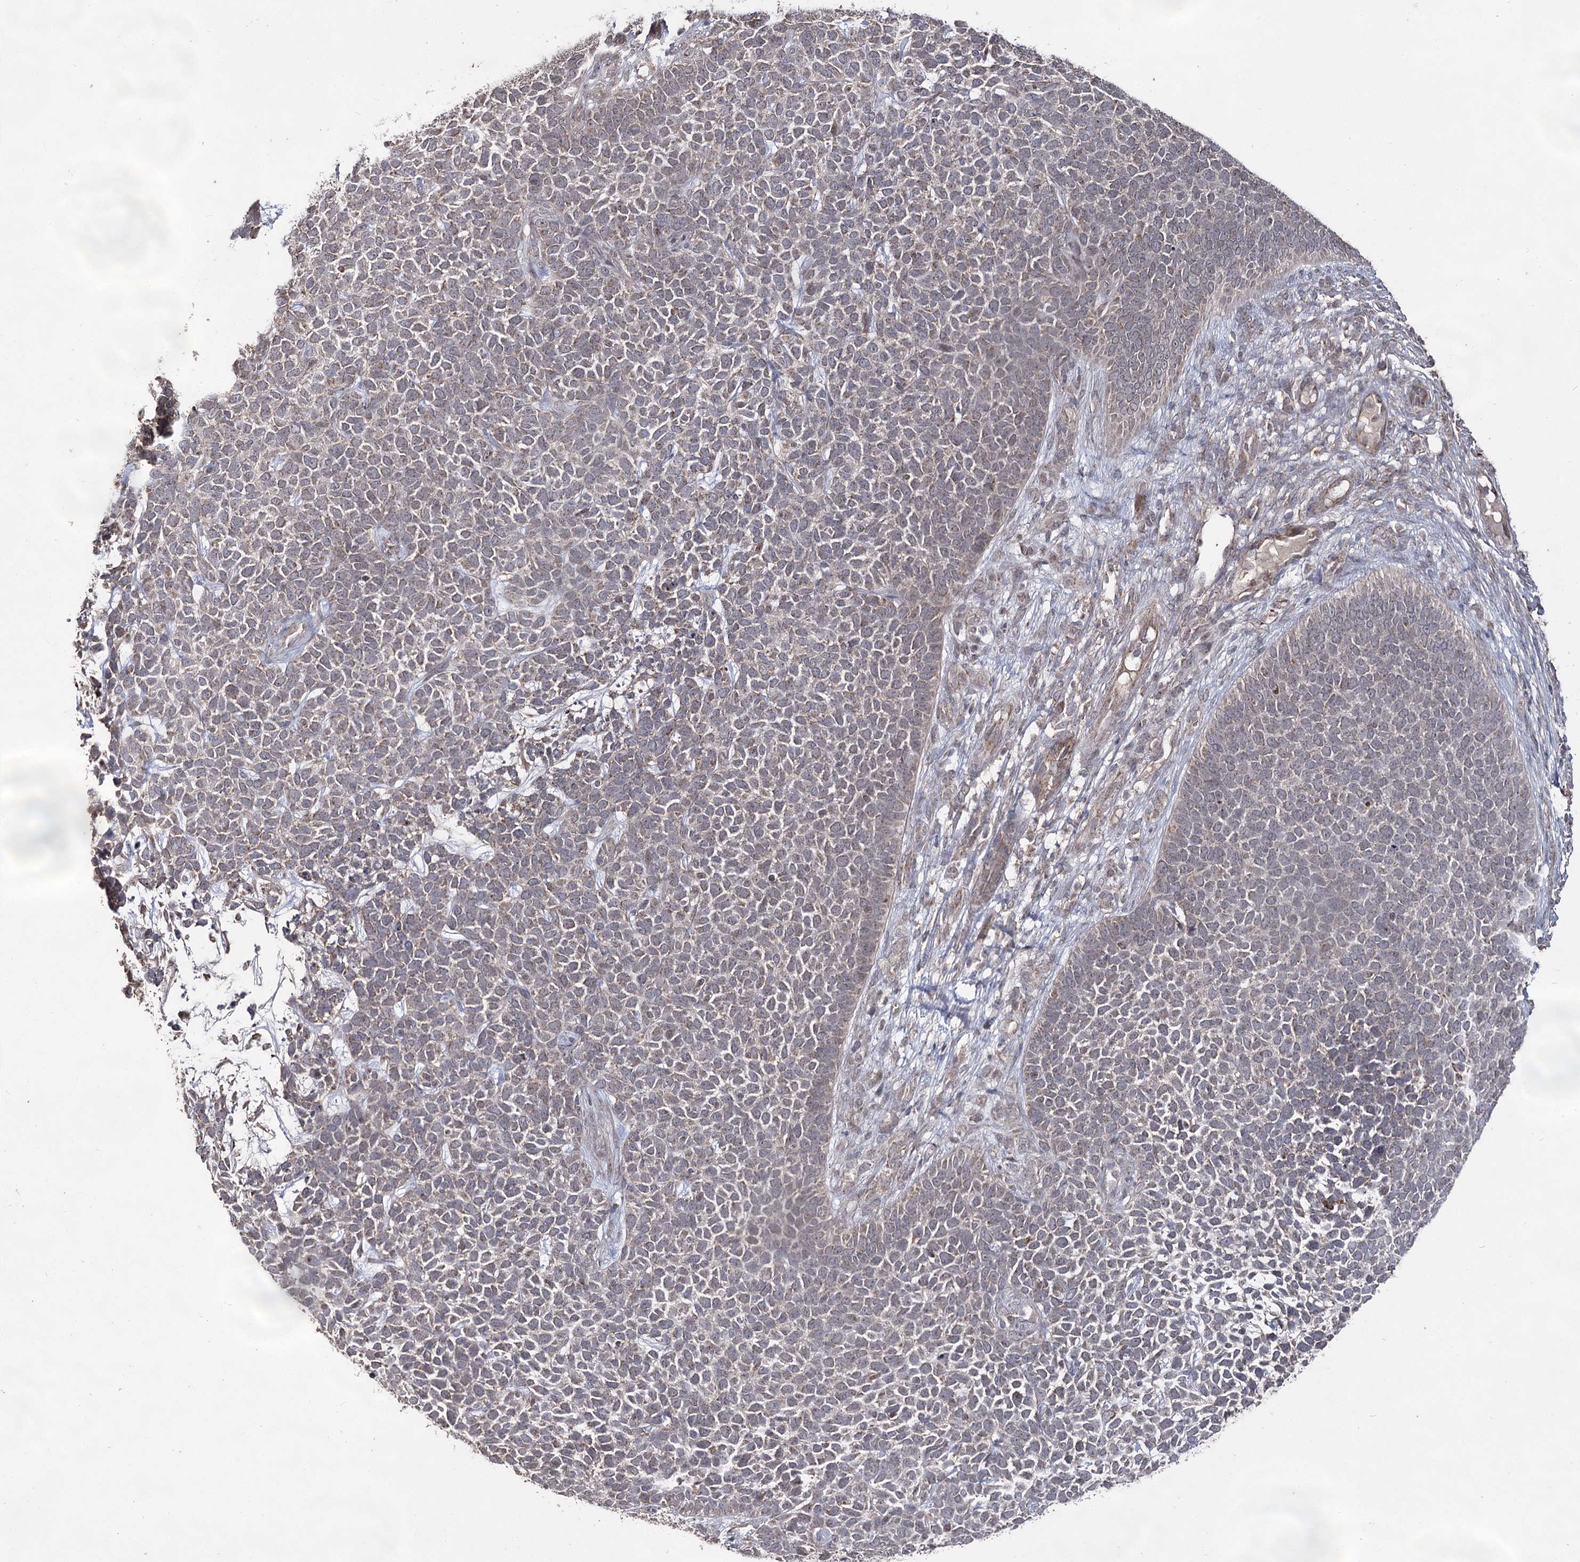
{"staining": {"intensity": "negative", "quantity": "none", "location": "none"}, "tissue": "skin cancer", "cell_type": "Tumor cells", "image_type": "cancer", "snomed": [{"axis": "morphology", "description": "Basal cell carcinoma"}, {"axis": "topography", "description": "Skin"}], "caption": "There is no significant positivity in tumor cells of basal cell carcinoma (skin). The staining was performed using DAB (3,3'-diaminobenzidine) to visualize the protein expression in brown, while the nuclei were stained in blue with hematoxylin (Magnification: 20x).", "gene": "ACTR6", "patient": {"sex": "female", "age": 84}}